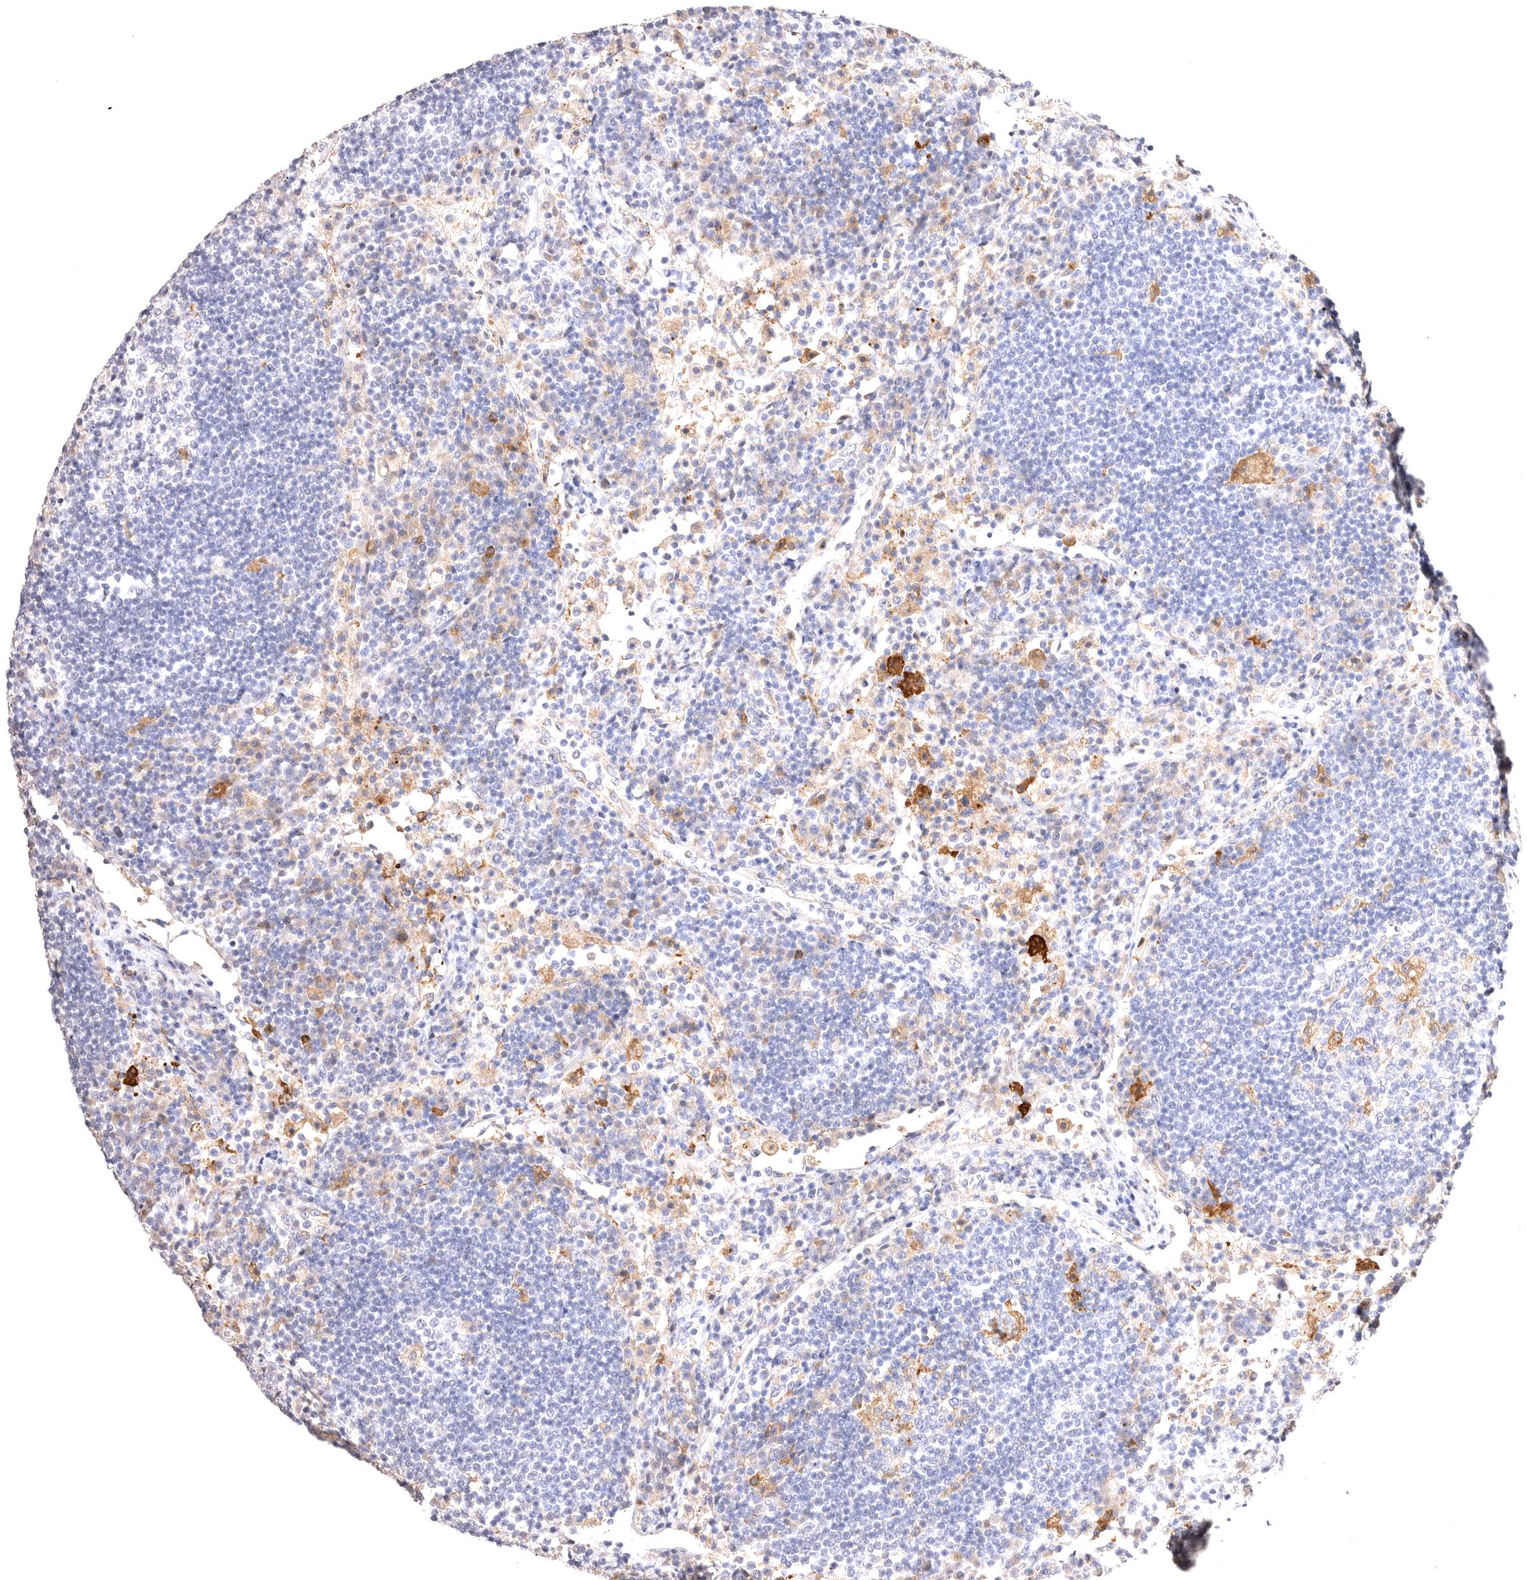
{"staining": {"intensity": "moderate", "quantity": "<25%", "location": "cytoplasmic/membranous"}, "tissue": "lymph node", "cell_type": "Germinal center cells", "image_type": "normal", "snomed": [{"axis": "morphology", "description": "Normal tissue, NOS"}, {"axis": "topography", "description": "Lymph node"}], "caption": "IHC micrograph of benign lymph node stained for a protein (brown), which displays low levels of moderate cytoplasmic/membranous positivity in about <25% of germinal center cells.", "gene": "VPS45", "patient": {"sex": "female", "age": 53}}